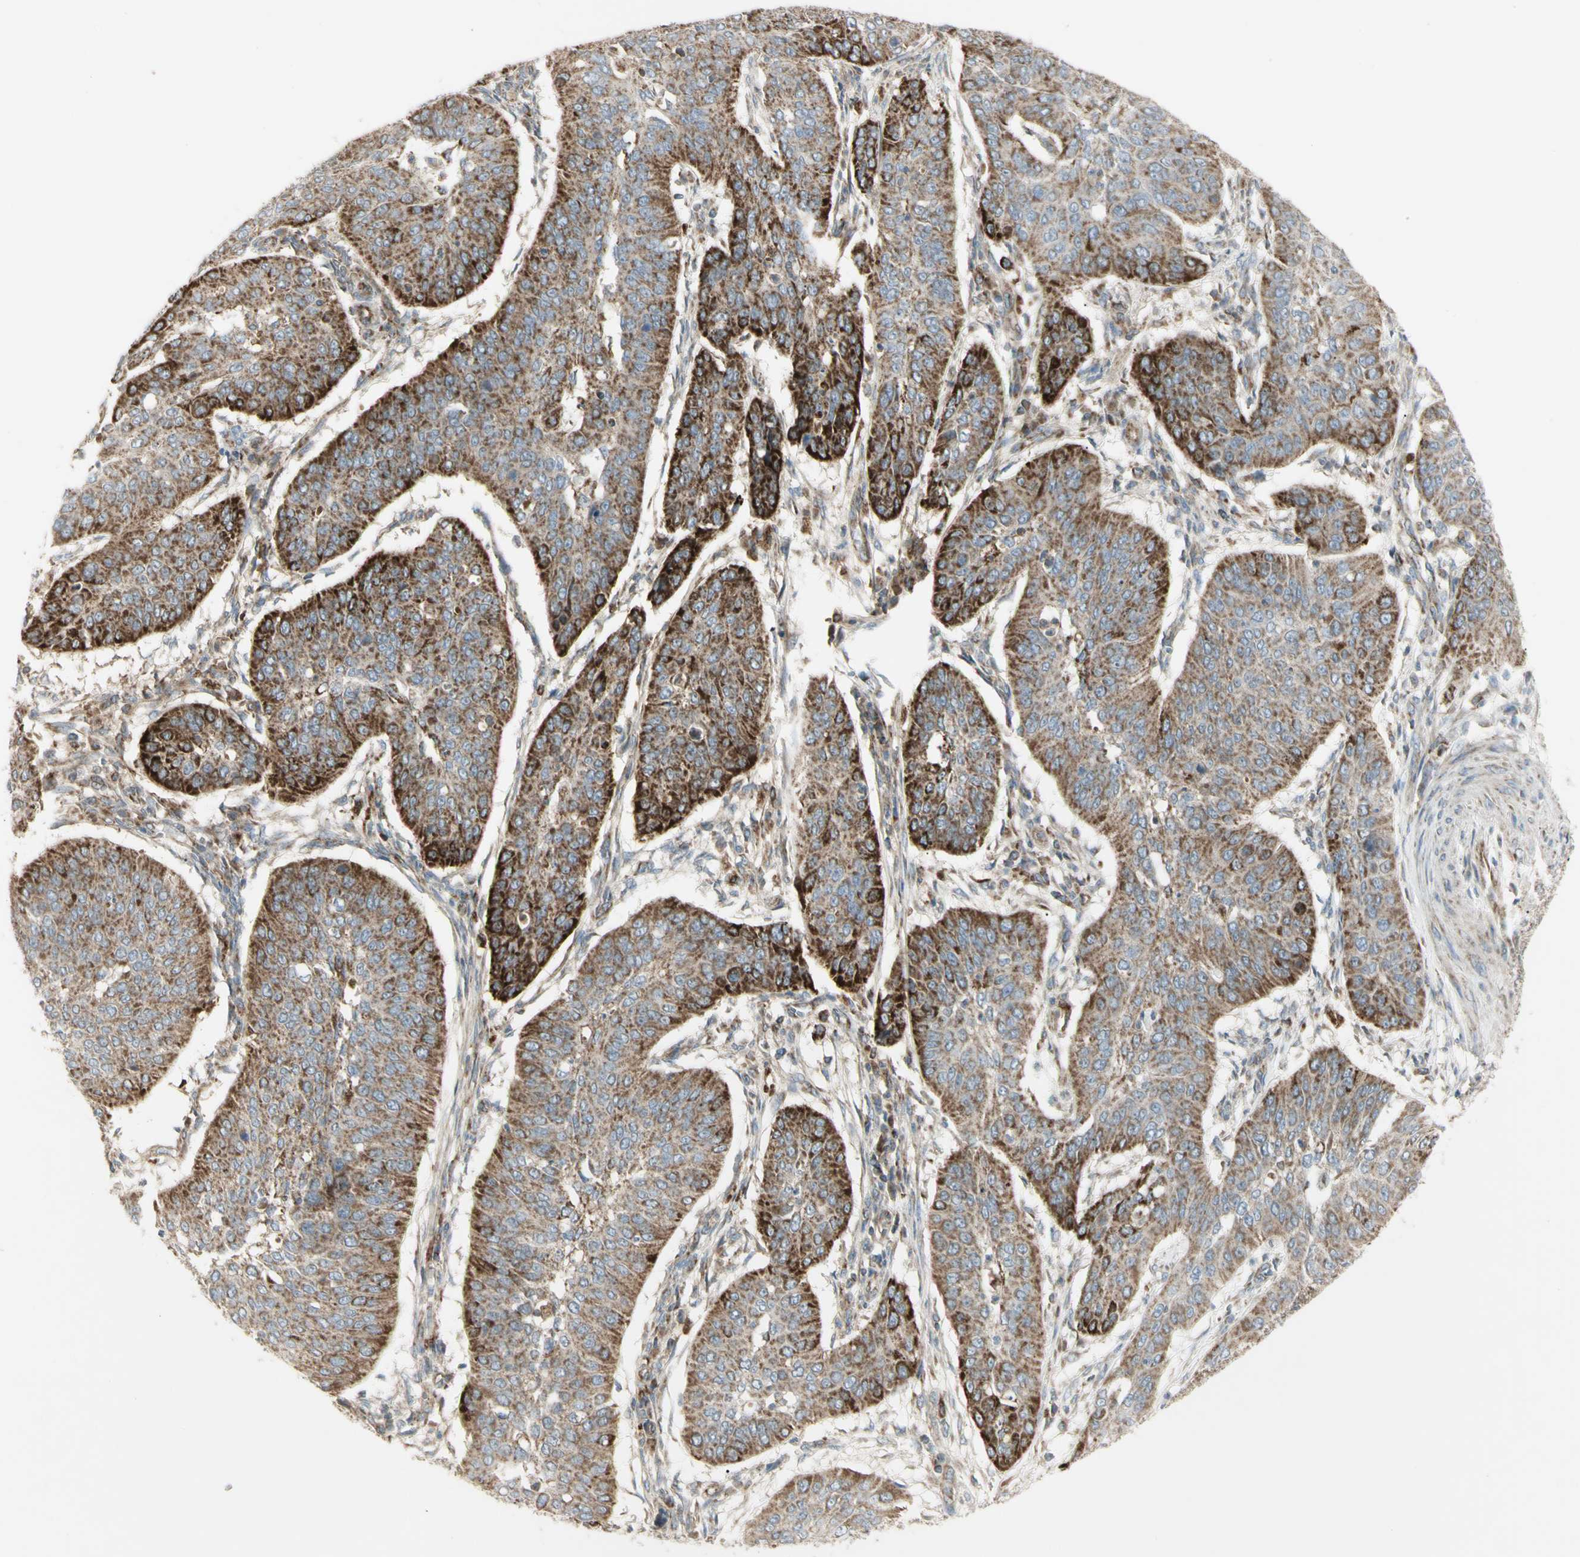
{"staining": {"intensity": "strong", "quantity": ">75%", "location": "cytoplasmic/membranous"}, "tissue": "cervical cancer", "cell_type": "Tumor cells", "image_type": "cancer", "snomed": [{"axis": "morphology", "description": "Normal tissue, NOS"}, {"axis": "morphology", "description": "Squamous cell carcinoma, NOS"}, {"axis": "topography", "description": "Cervix"}], "caption": "A brown stain highlights strong cytoplasmic/membranous expression of a protein in human cervical squamous cell carcinoma tumor cells.", "gene": "CYB5R1", "patient": {"sex": "female", "age": 39}}